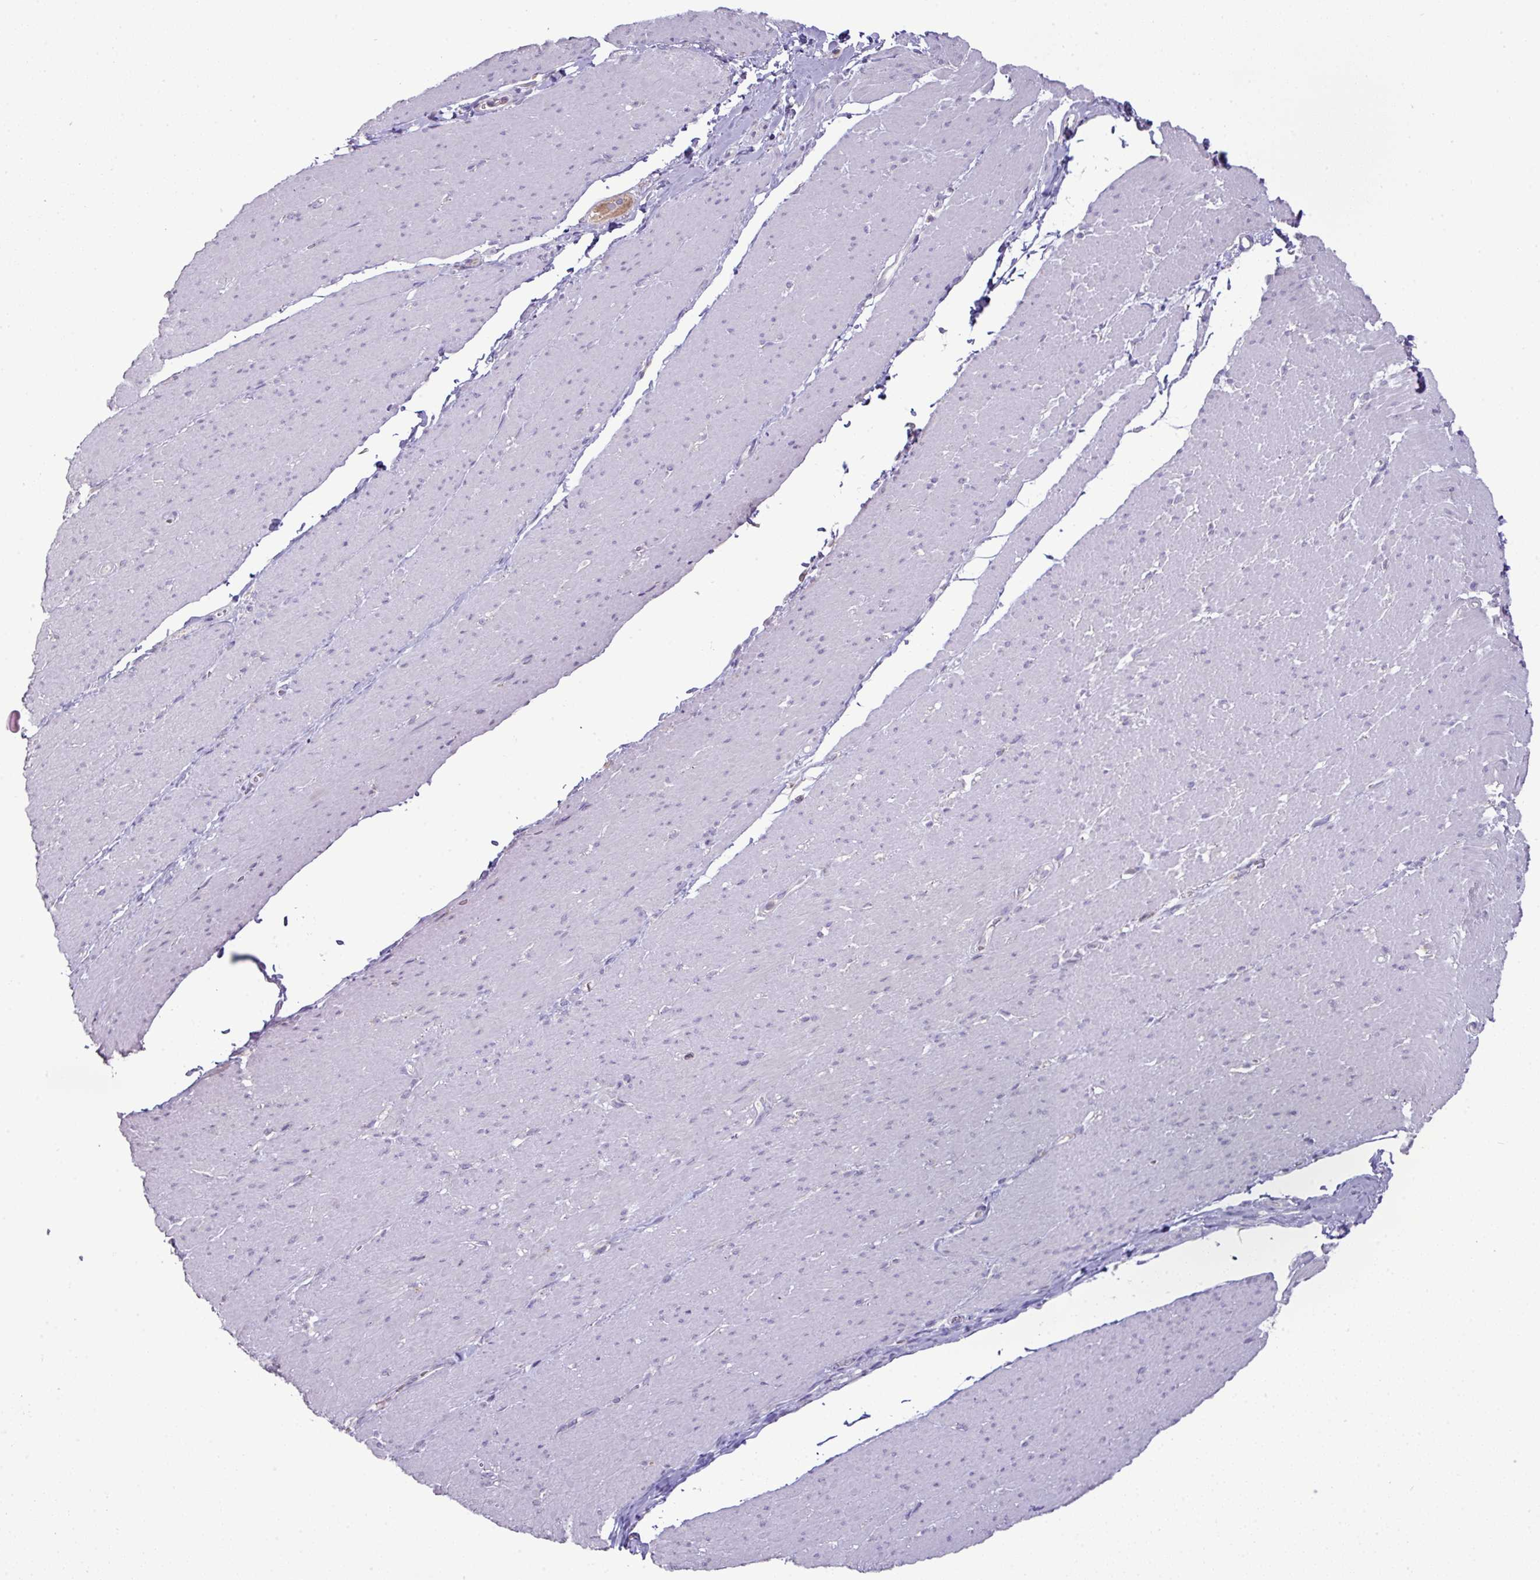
{"staining": {"intensity": "negative", "quantity": "none", "location": "none"}, "tissue": "smooth muscle", "cell_type": "Smooth muscle cells", "image_type": "normal", "snomed": [{"axis": "morphology", "description": "Normal tissue, NOS"}, {"axis": "topography", "description": "Smooth muscle"}, {"axis": "topography", "description": "Rectum"}], "caption": "Smooth muscle stained for a protein using immunohistochemistry (IHC) displays no staining smooth muscle cells.", "gene": "TRAPPC1", "patient": {"sex": "male", "age": 53}}